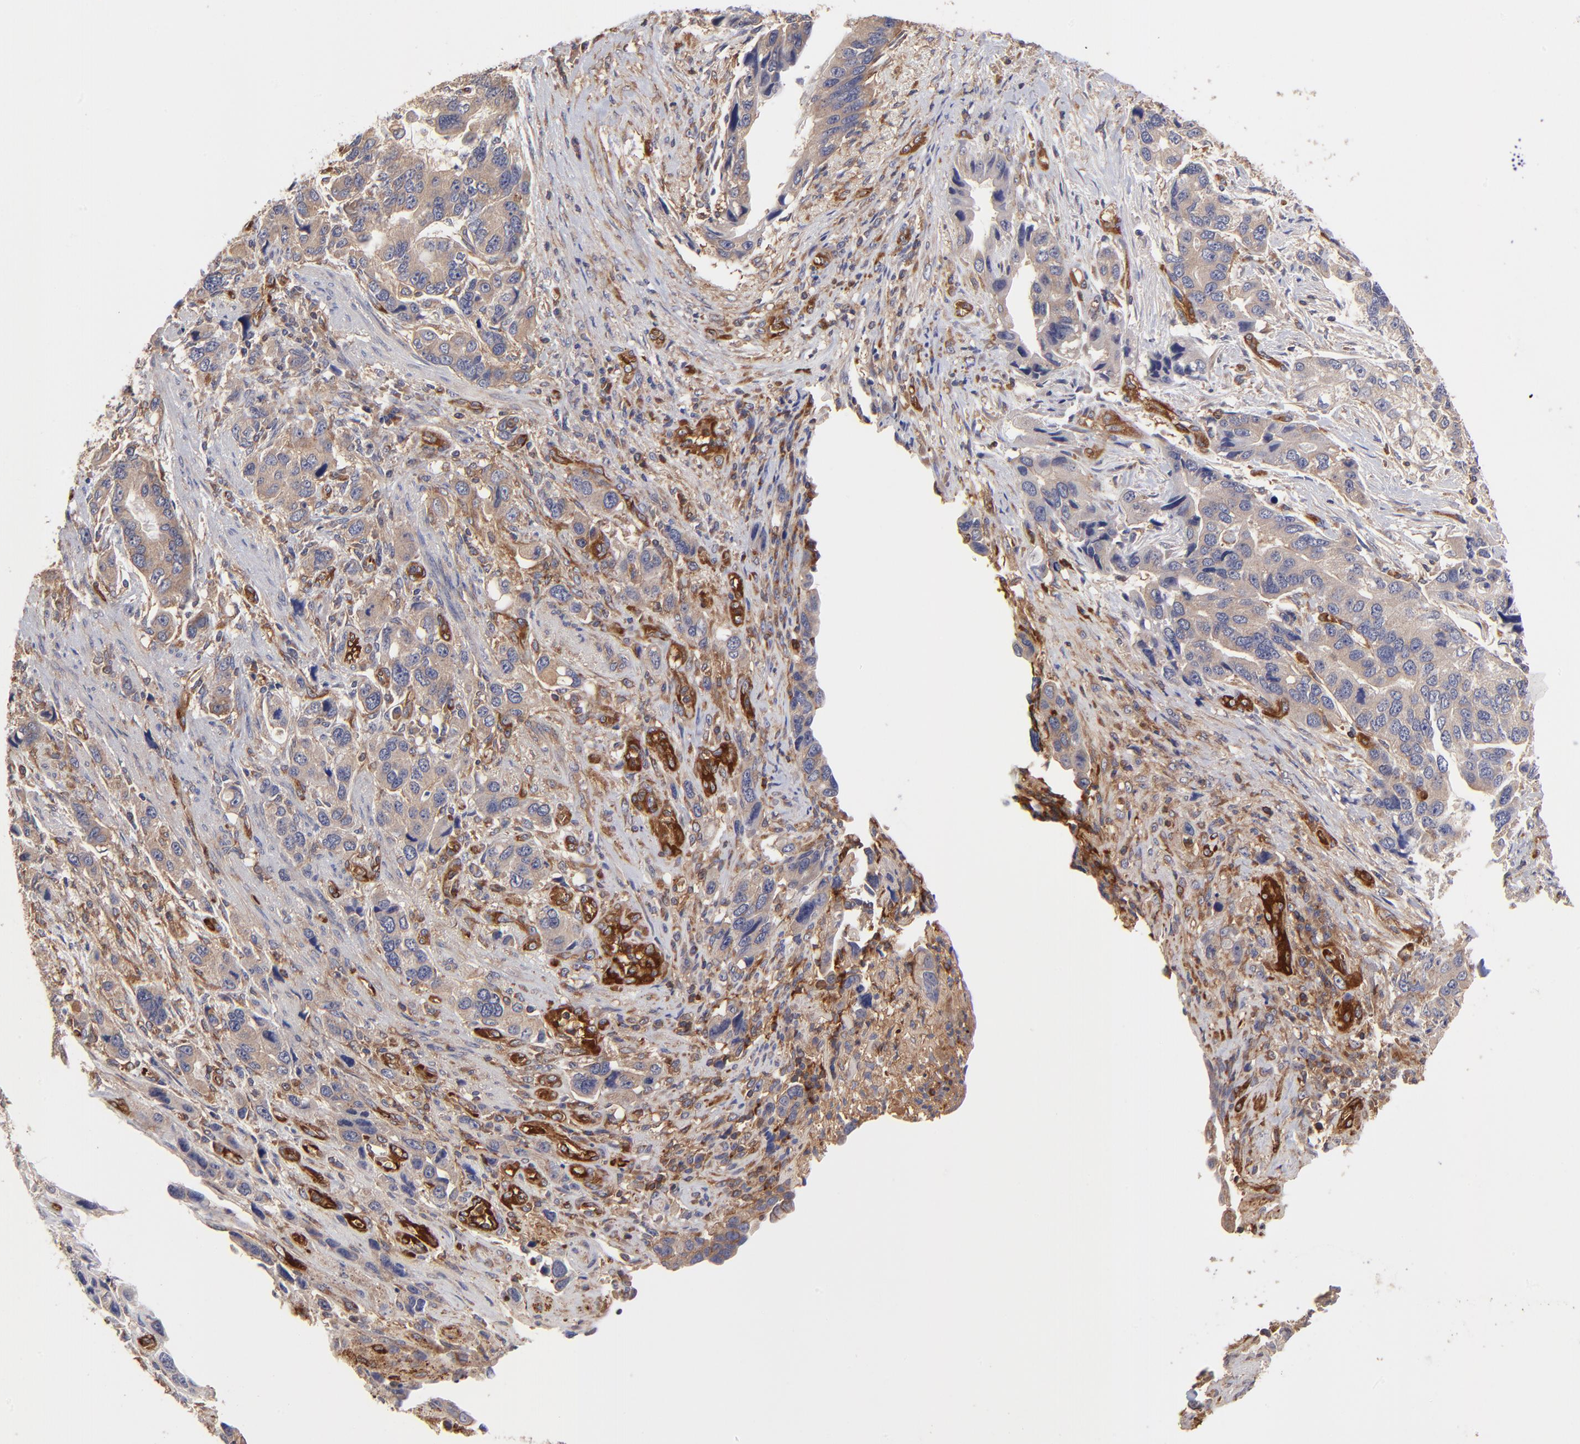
{"staining": {"intensity": "moderate", "quantity": ">75%", "location": "cytoplasmic/membranous"}, "tissue": "stomach cancer", "cell_type": "Tumor cells", "image_type": "cancer", "snomed": [{"axis": "morphology", "description": "Adenocarcinoma, NOS"}, {"axis": "topography", "description": "Stomach, lower"}], "caption": "Stomach cancer stained for a protein shows moderate cytoplasmic/membranous positivity in tumor cells. (DAB (3,3'-diaminobenzidine) IHC with brightfield microscopy, high magnification).", "gene": "ASB7", "patient": {"sex": "female", "age": 93}}